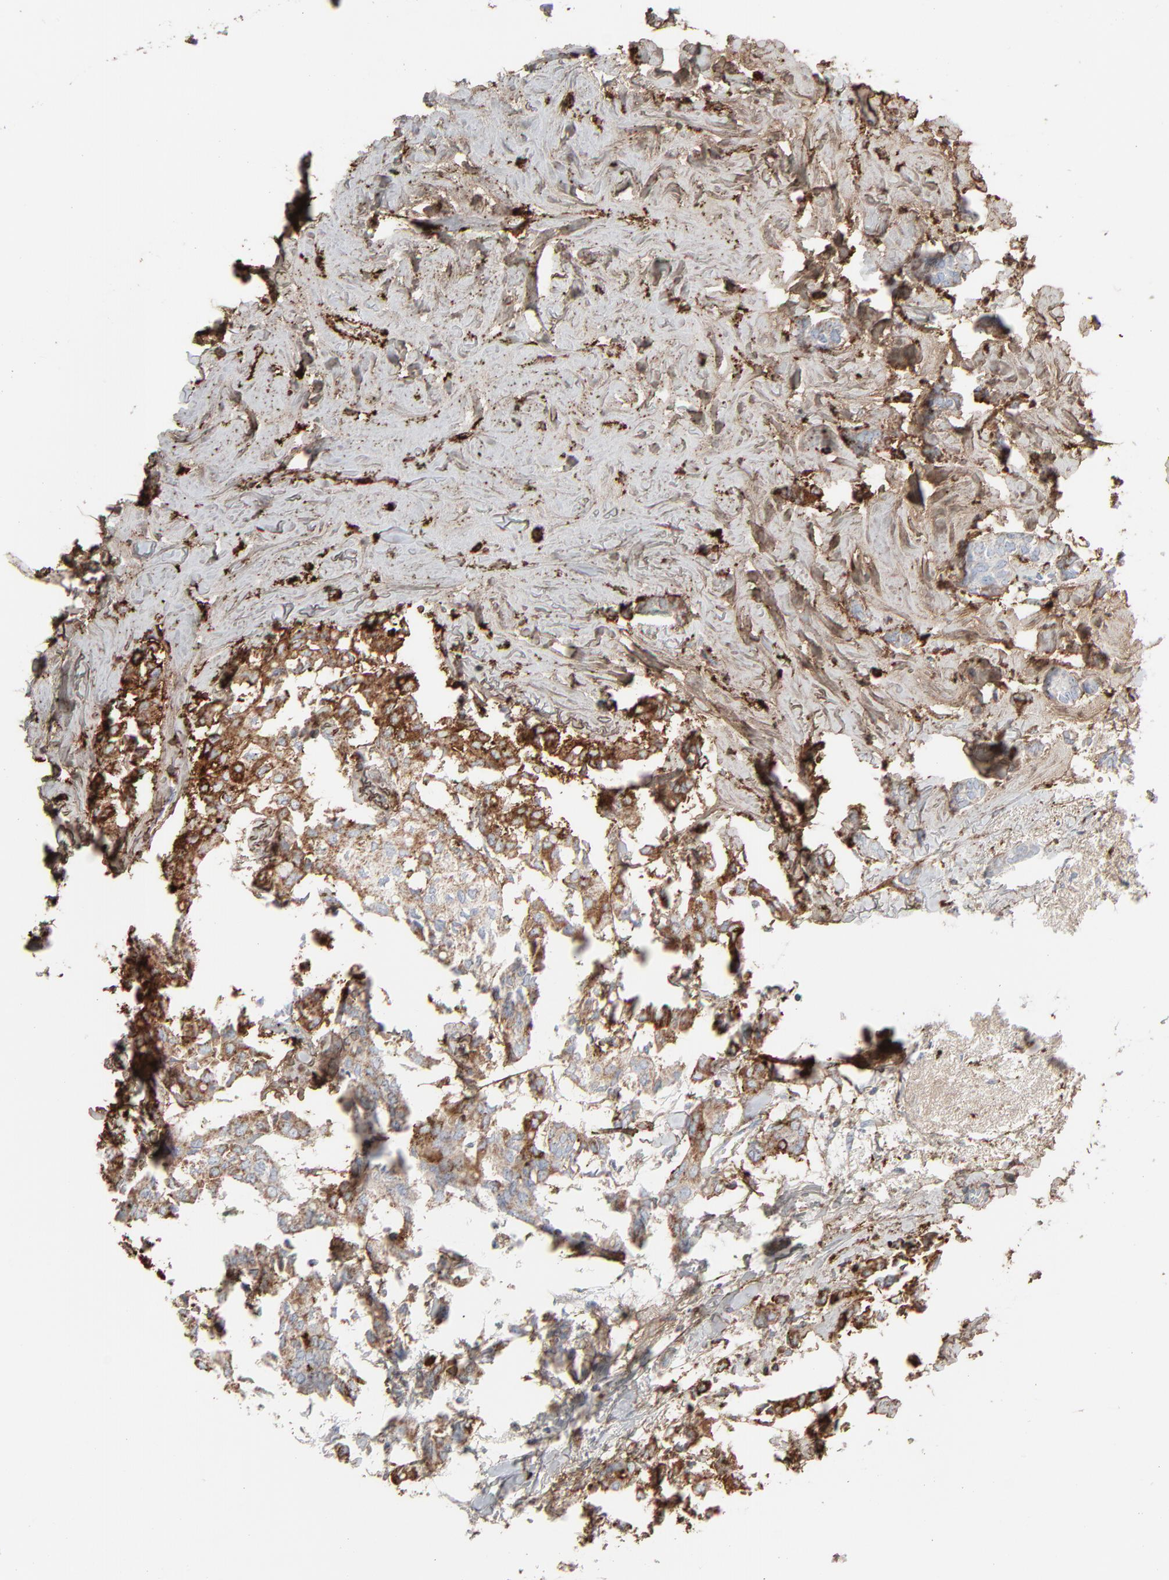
{"staining": {"intensity": "negative", "quantity": "none", "location": "none"}, "tissue": "breast cancer", "cell_type": "Tumor cells", "image_type": "cancer", "snomed": [{"axis": "morphology", "description": "Duct carcinoma"}, {"axis": "topography", "description": "Breast"}], "caption": "High magnification brightfield microscopy of breast cancer stained with DAB (brown) and counterstained with hematoxylin (blue): tumor cells show no significant positivity. (DAB immunohistochemistry visualized using brightfield microscopy, high magnification).", "gene": "BGN", "patient": {"sex": "female", "age": 84}}